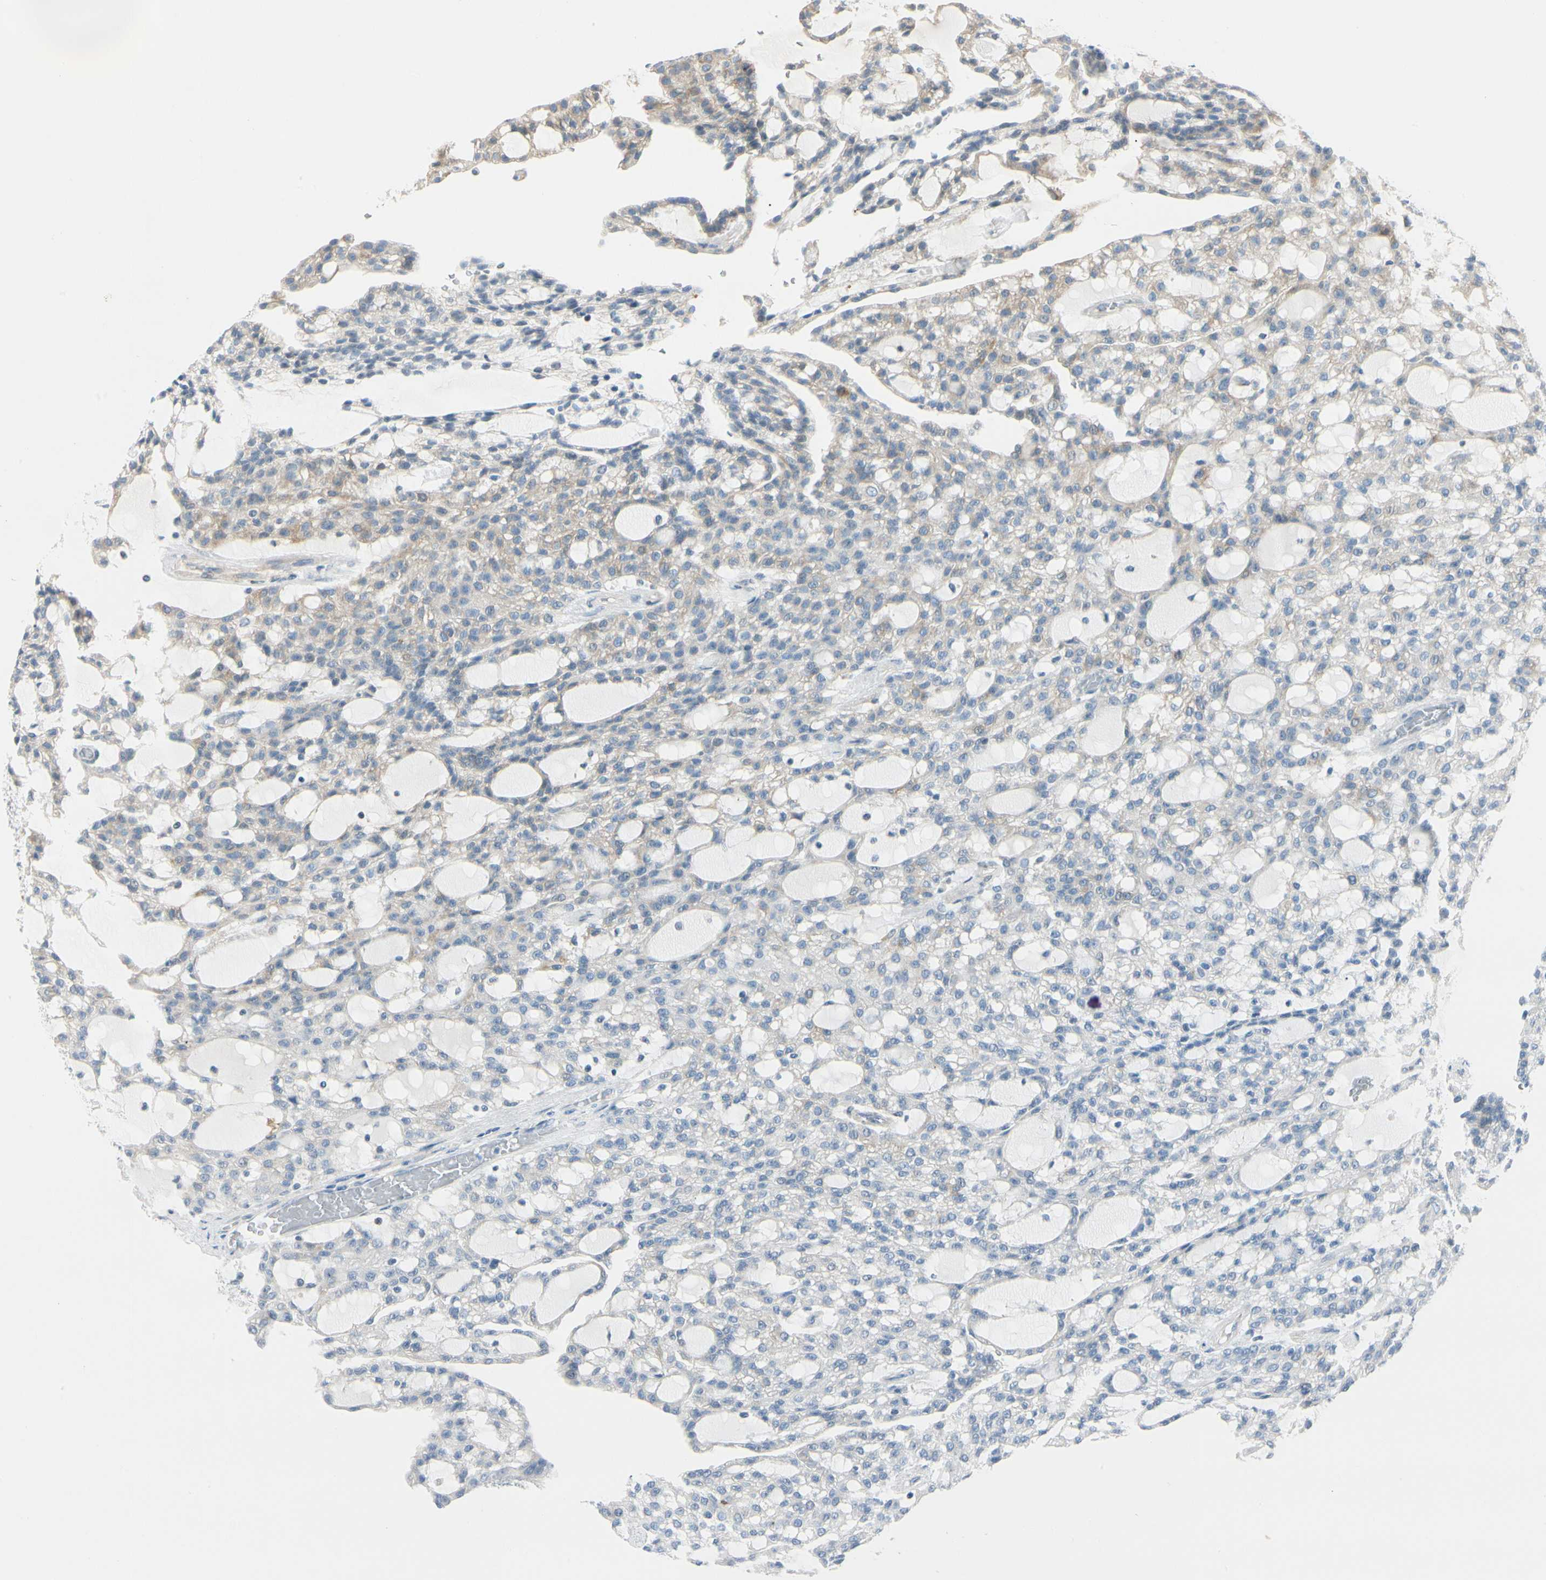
{"staining": {"intensity": "weak", "quantity": "<25%", "location": "cytoplasmic/membranous"}, "tissue": "renal cancer", "cell_type": "Tumor cells", "image_type": "cancer", "snomed": [{"axis": "morphology", "description": "Adenocarcinoma, NOS"}, {"axis": "topography", "description": "Kidney"}], "caption": "DAB (3,3'-diaminobenzidine) immunohistochemical staining of human renal cancer (adenocarcinoma) demonstrates no significant expression in tumor cells.", "gene": "AMPH", "patient": {"sex": "male", "age": 63}}